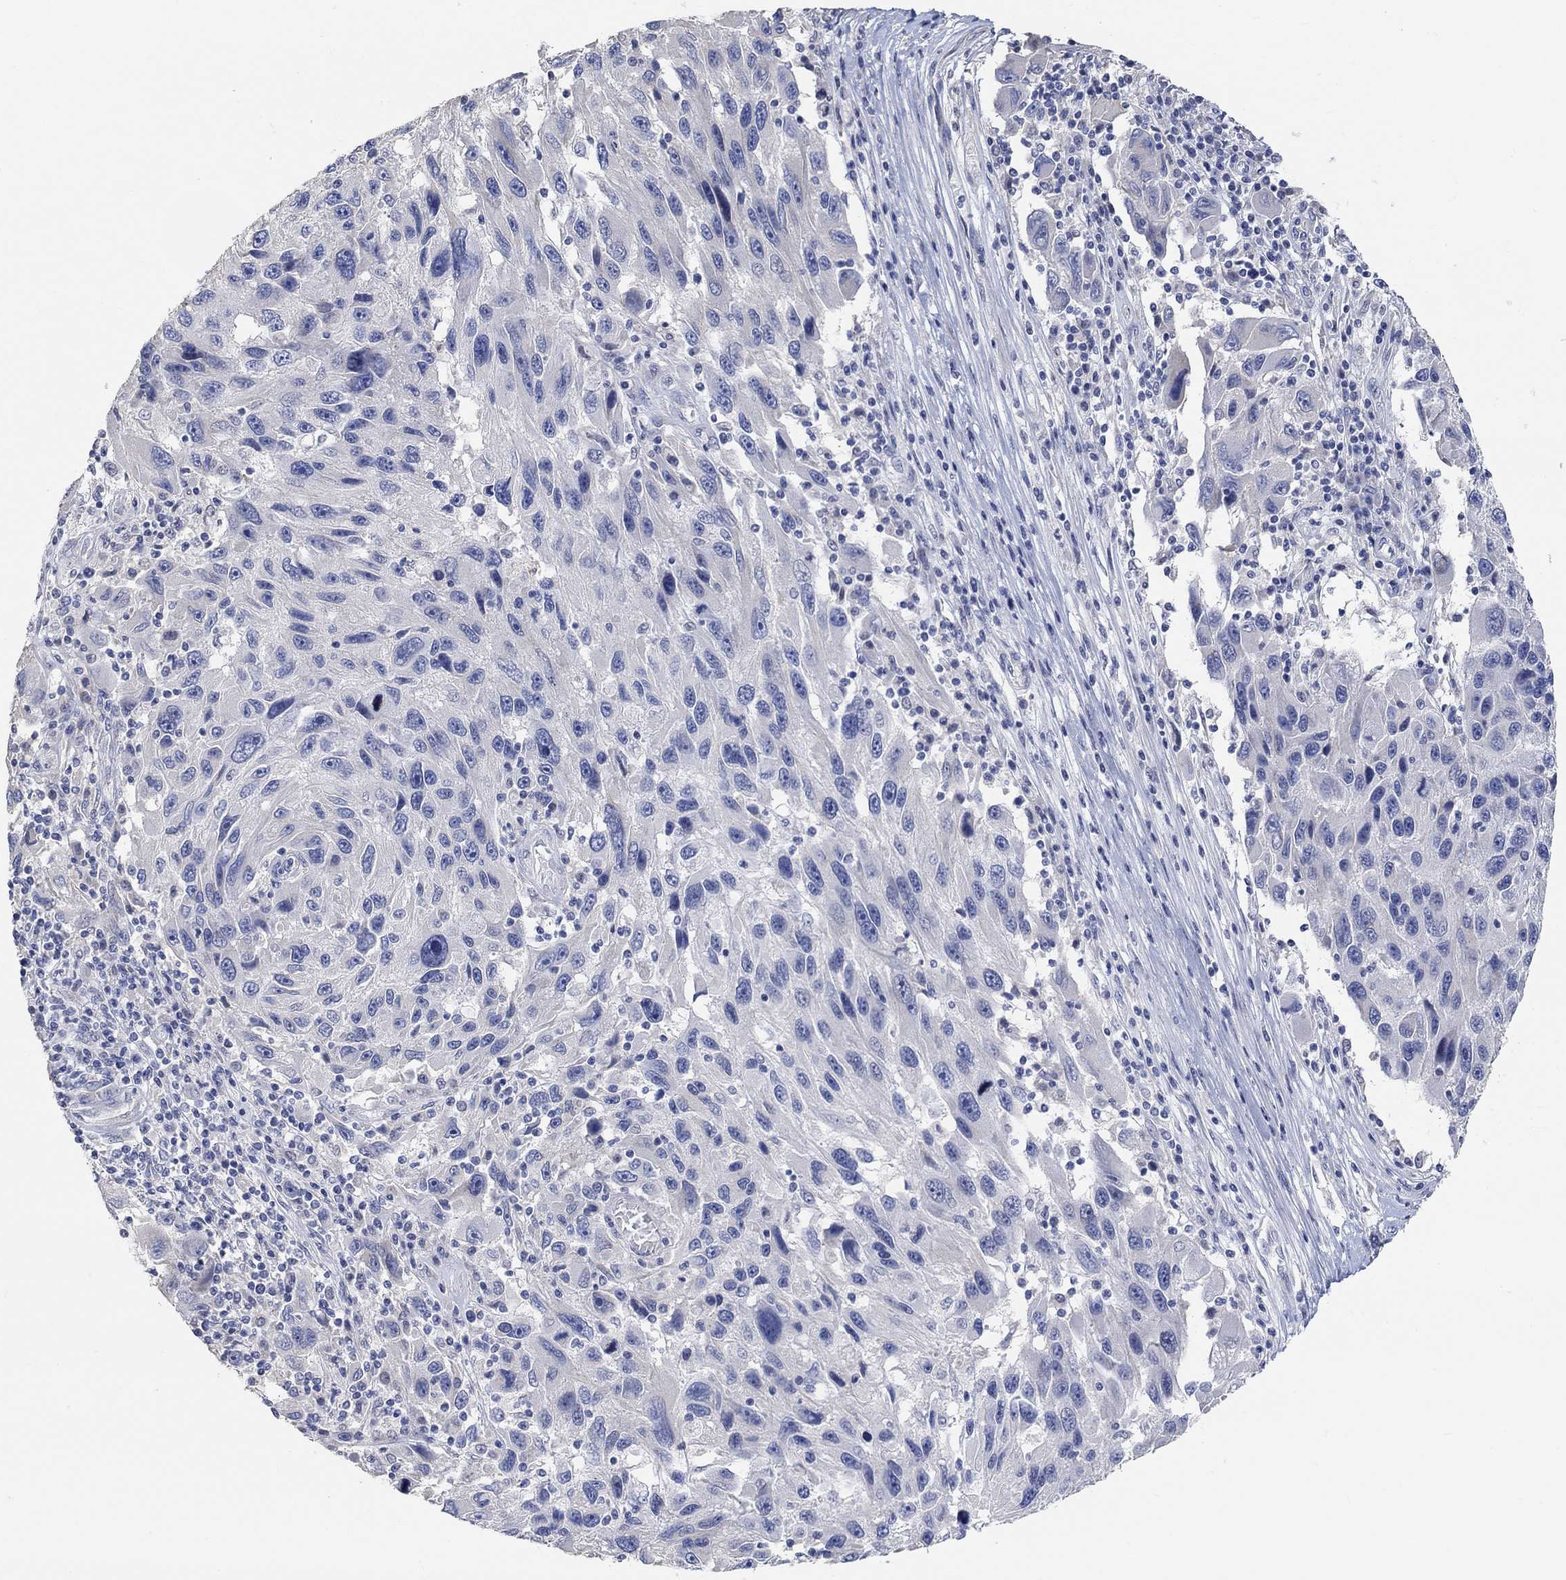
{"staining": {"intensity": "negative", "quantity": "none", "location": "none"}, "tissue": "melanoma", "cell_type": "Tumor cells", "image_type": "cancer", "snomed": [{"axis": "morphology", "description": "Malignant melanoma, NOS"}, {"axis": "topography", "description": "Skin"}], "caption": "The micrograph demonstrates no significant positivity in tumor cells of melanoma.", "gene": "NLRP14", "patient": {"sex": "male", "age": 53}}